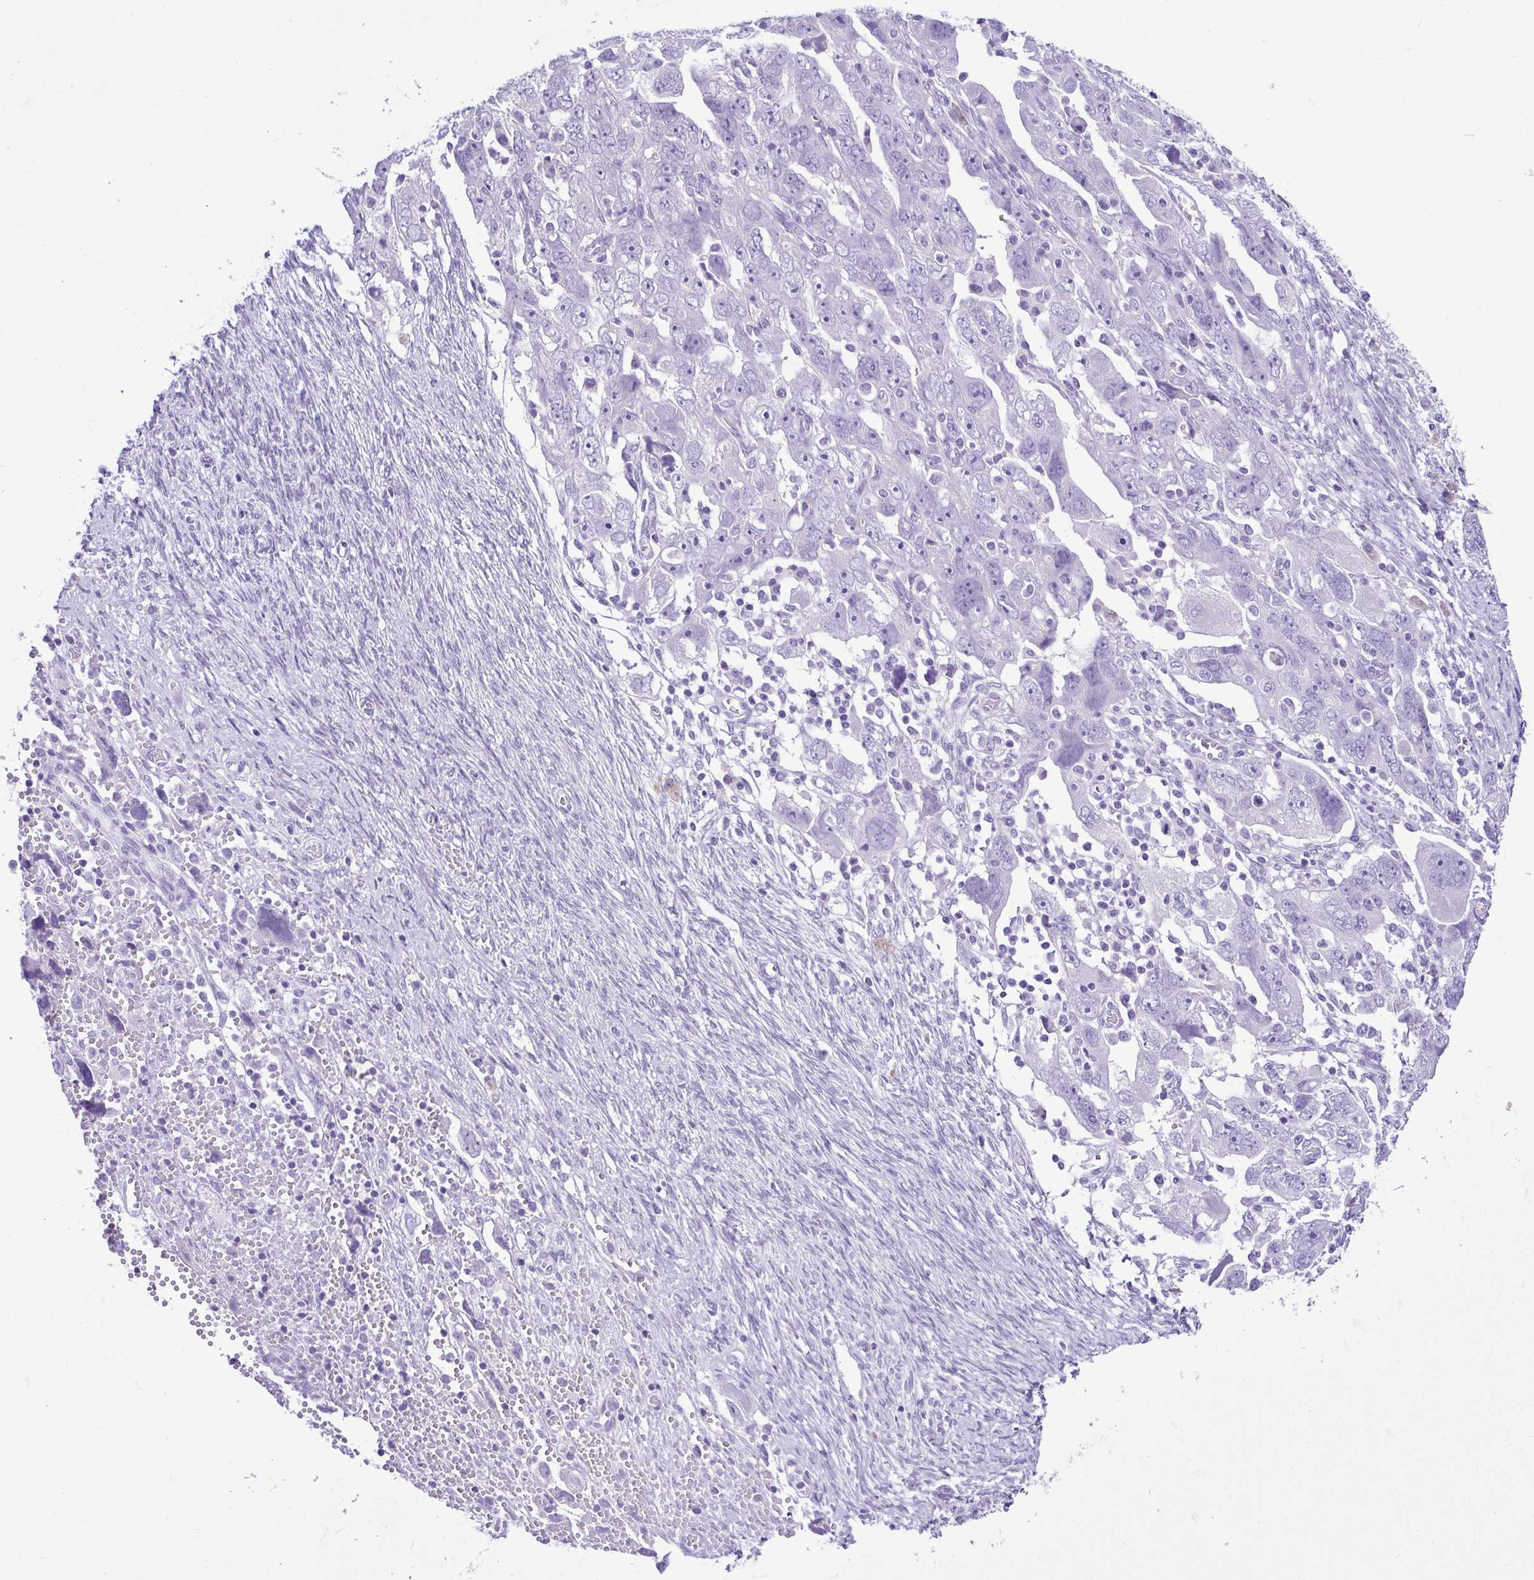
{"staining": {"intensity": "negative", "quantity": "none", "location": "none"}, "tissue": "ovarian cancer", "cell_type": "Tumor cells", "image_type": "cancer", "snomed": [{"axis": "morphology", "description": "Carcinoma, NOS"}, {"axis": "morphology", "description": "Cystadenocarcinoma, serous, NOS"}, {"axis": "topography", "description": "Ovary"}], "caption": "Immunohistochemical staining of human ovarian cancer (serous cystadenocarcinoma) shows no significant positivity in tumor cells. Brightfield microscopy of immunohistochemistry (IHC) stained with DAB (3,3'-diaminobenzidine) (brown) and hematoxylin (blue), captured at high magnification.", "gene": "SPATA16", "patient": {"sex": "female", "age": 69}}